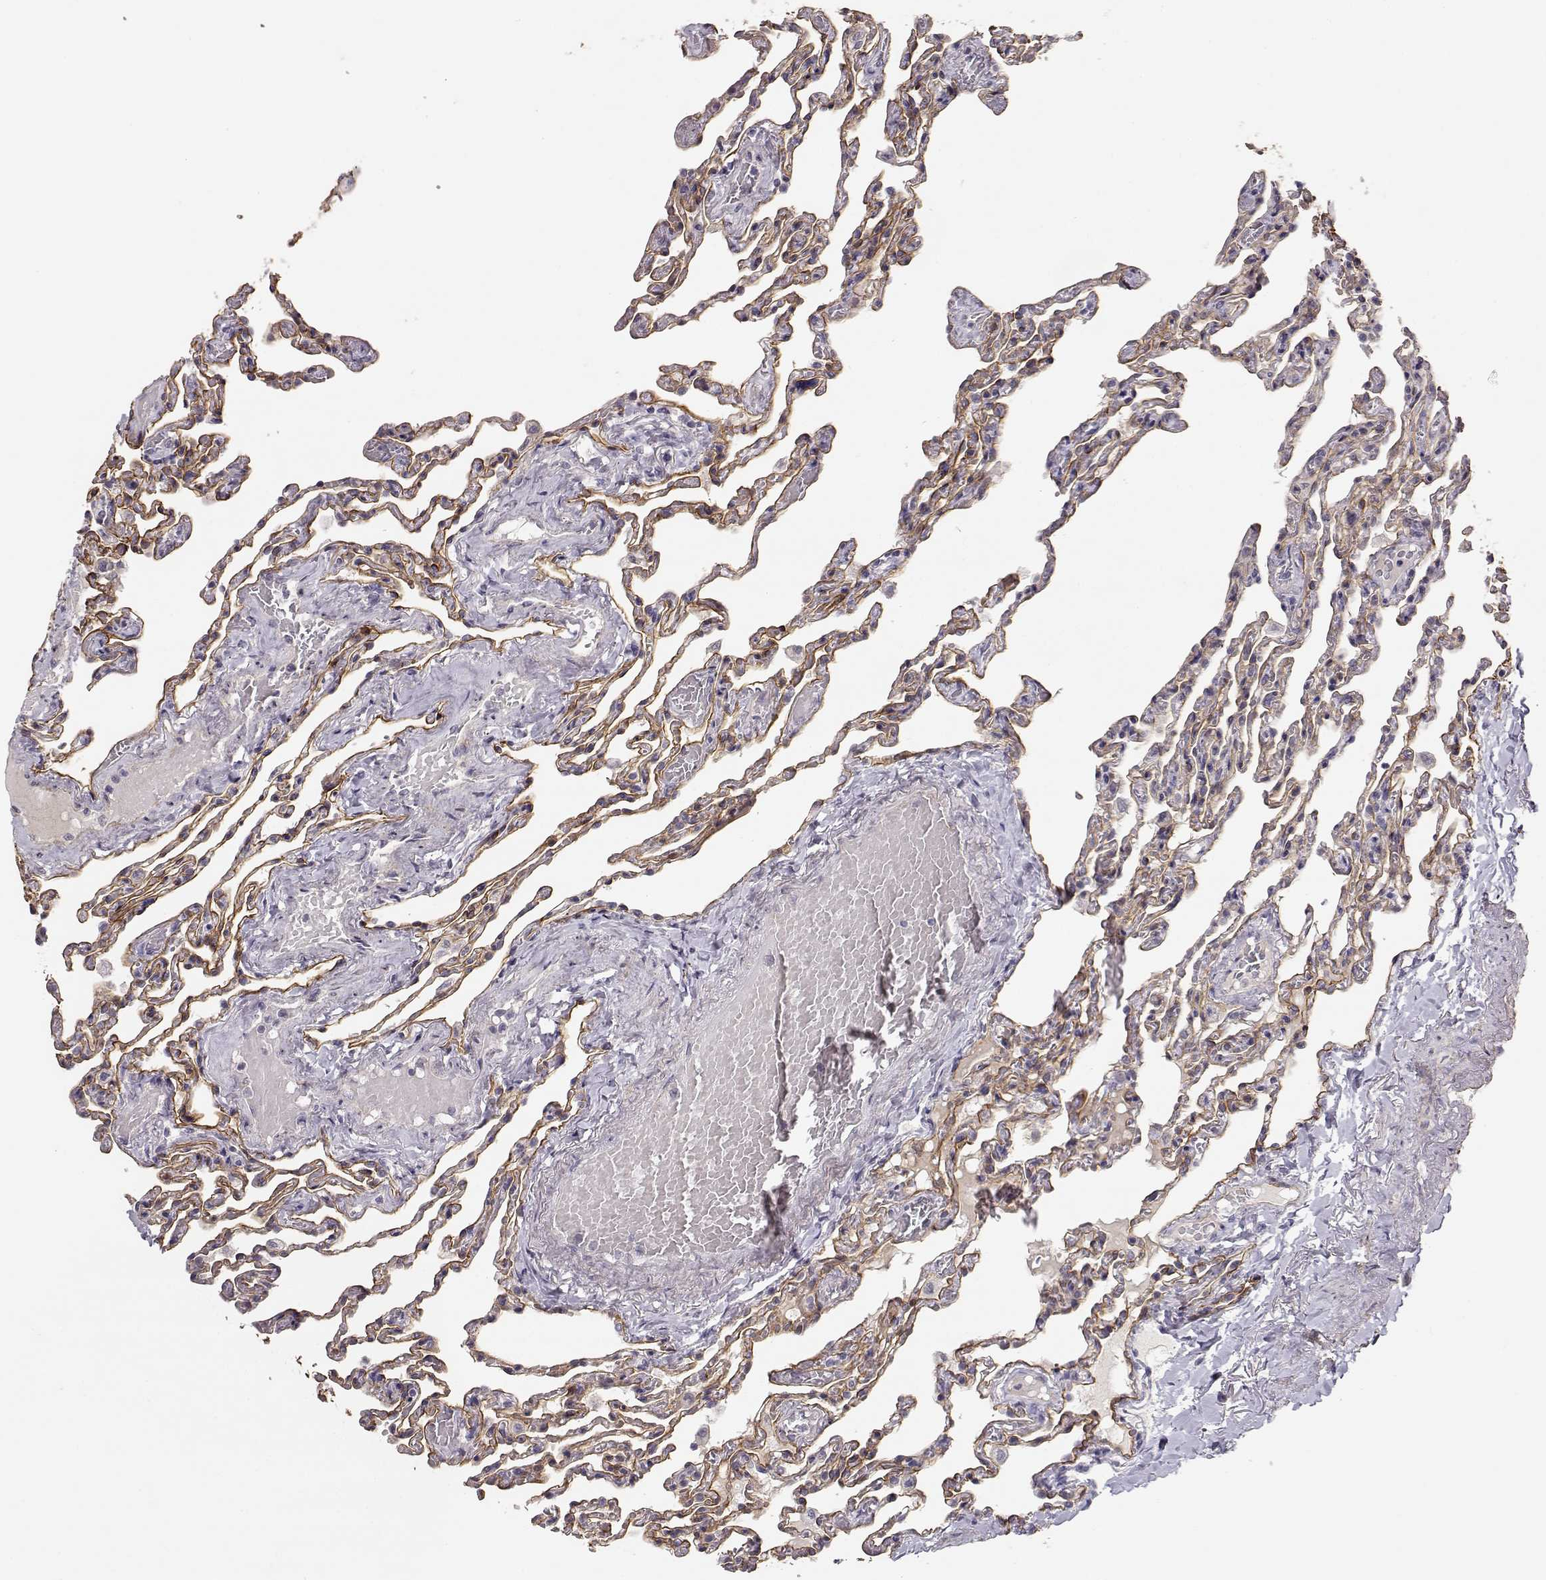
{"staining": {"intensity": "negative", "quantity": "none", "location": "none"}, "tissue": "lung", "cell_type": "Alveolar cells", "image_type": "normal", "snomed": [{"axis": "morphology", "description": "Normal tissue, NOS"}, {"axis": "topography", "description": "Lung"}], "caption": "DAB immunohistochemical staining of benign human lung shows no significant positivity in alveolar cells.", "gene": "LAMA5", "patient": {"sex": "female", "age": 43}}